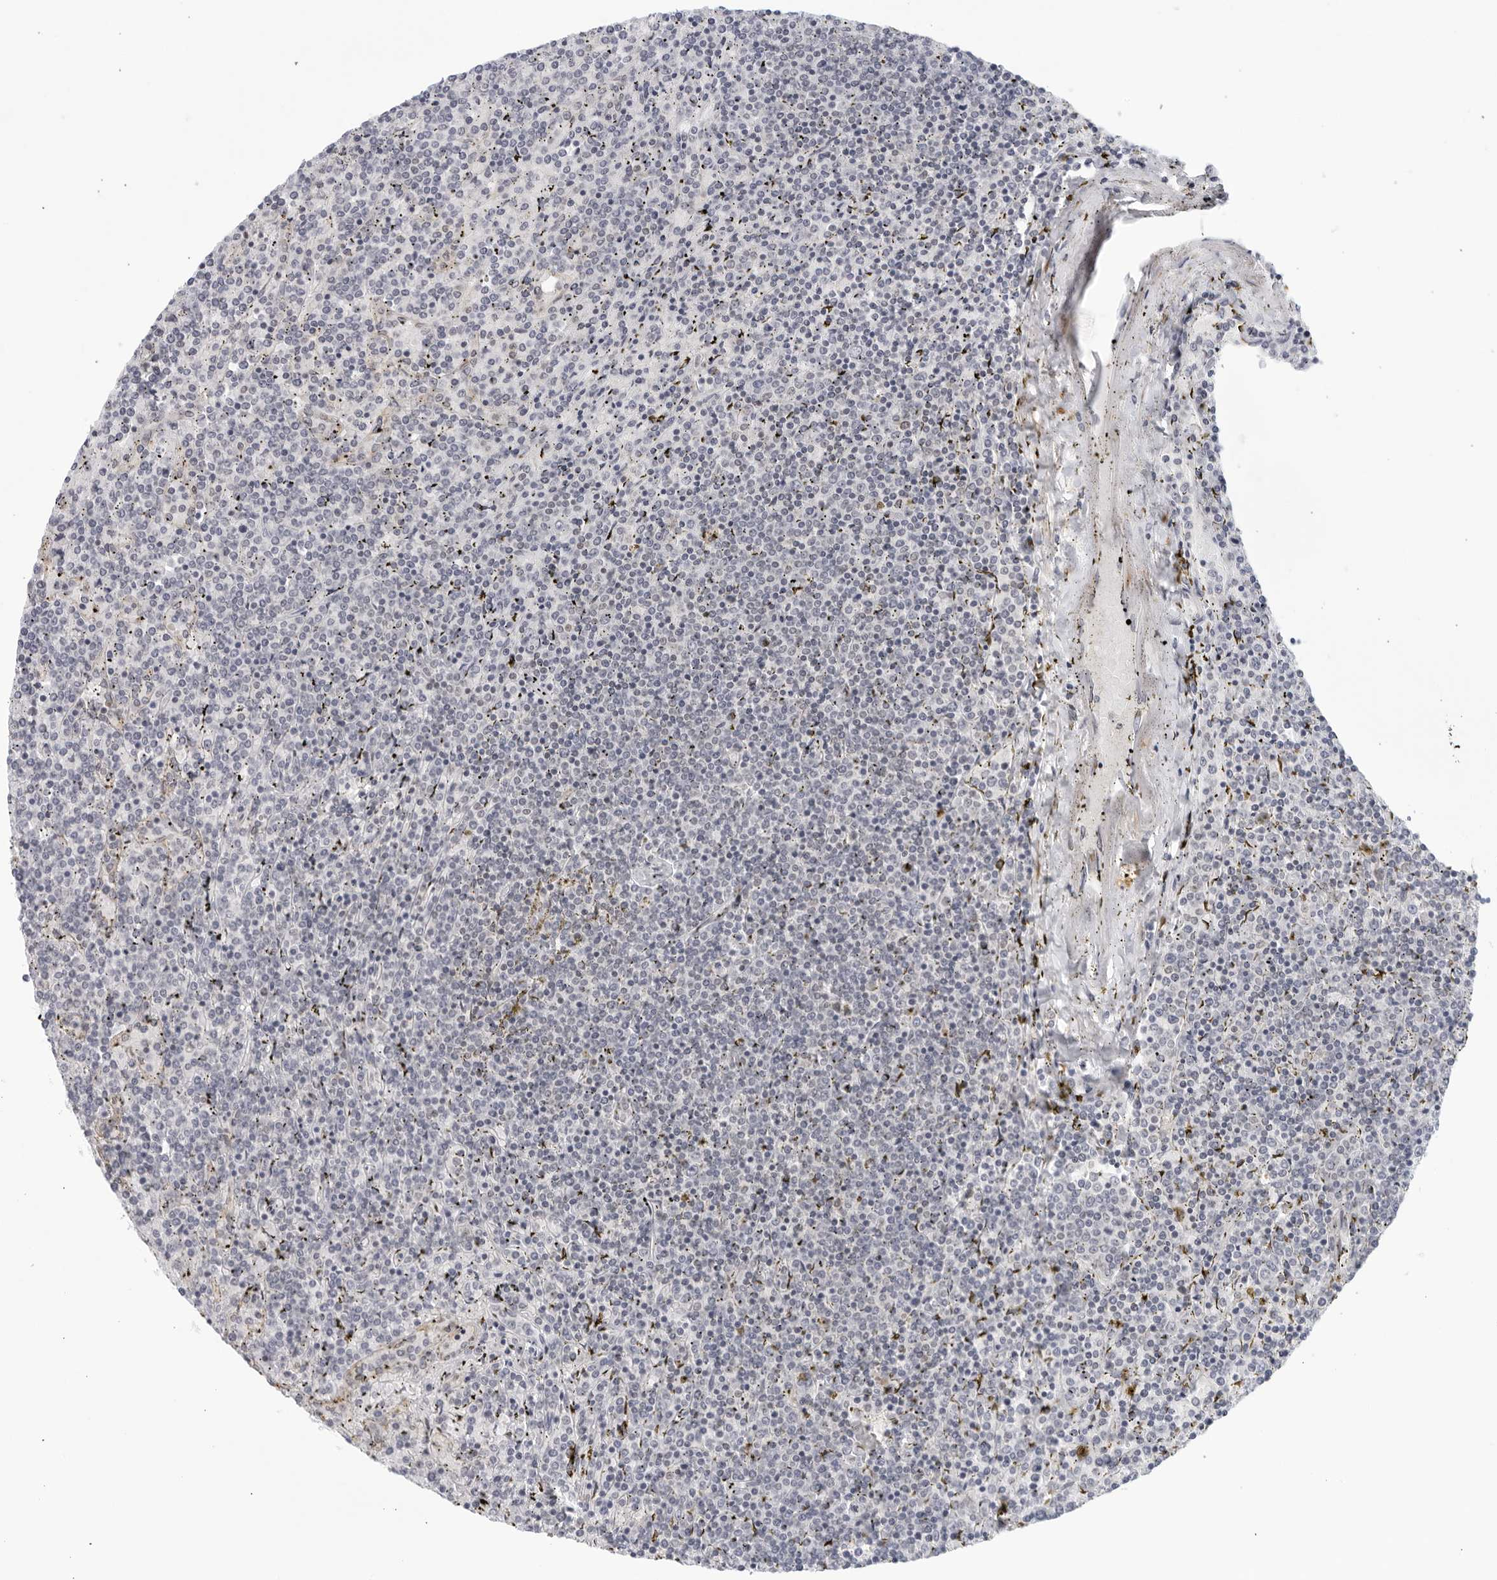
{"staining": {"intensity": "negative", "quantity": "none", "location": "none"}, "tissue": "lymphoma", "cell_type": "Tumor cells", "image_type": "cancer", "snomed": [{"axis": "morphology", "description": "Malignant lymphoma, non-Hodgkin's type, Low grade"}, {"axis": "topography", "description": "Spleen"}], "caption": "Malignant lymphoma, non-Hodgkin's type (low-grade) was stained to show a protein in brown. There is no significant expression in tumor cells.", "gene": "WDTC1", "patient": {"sex": "female", "age": 19}}